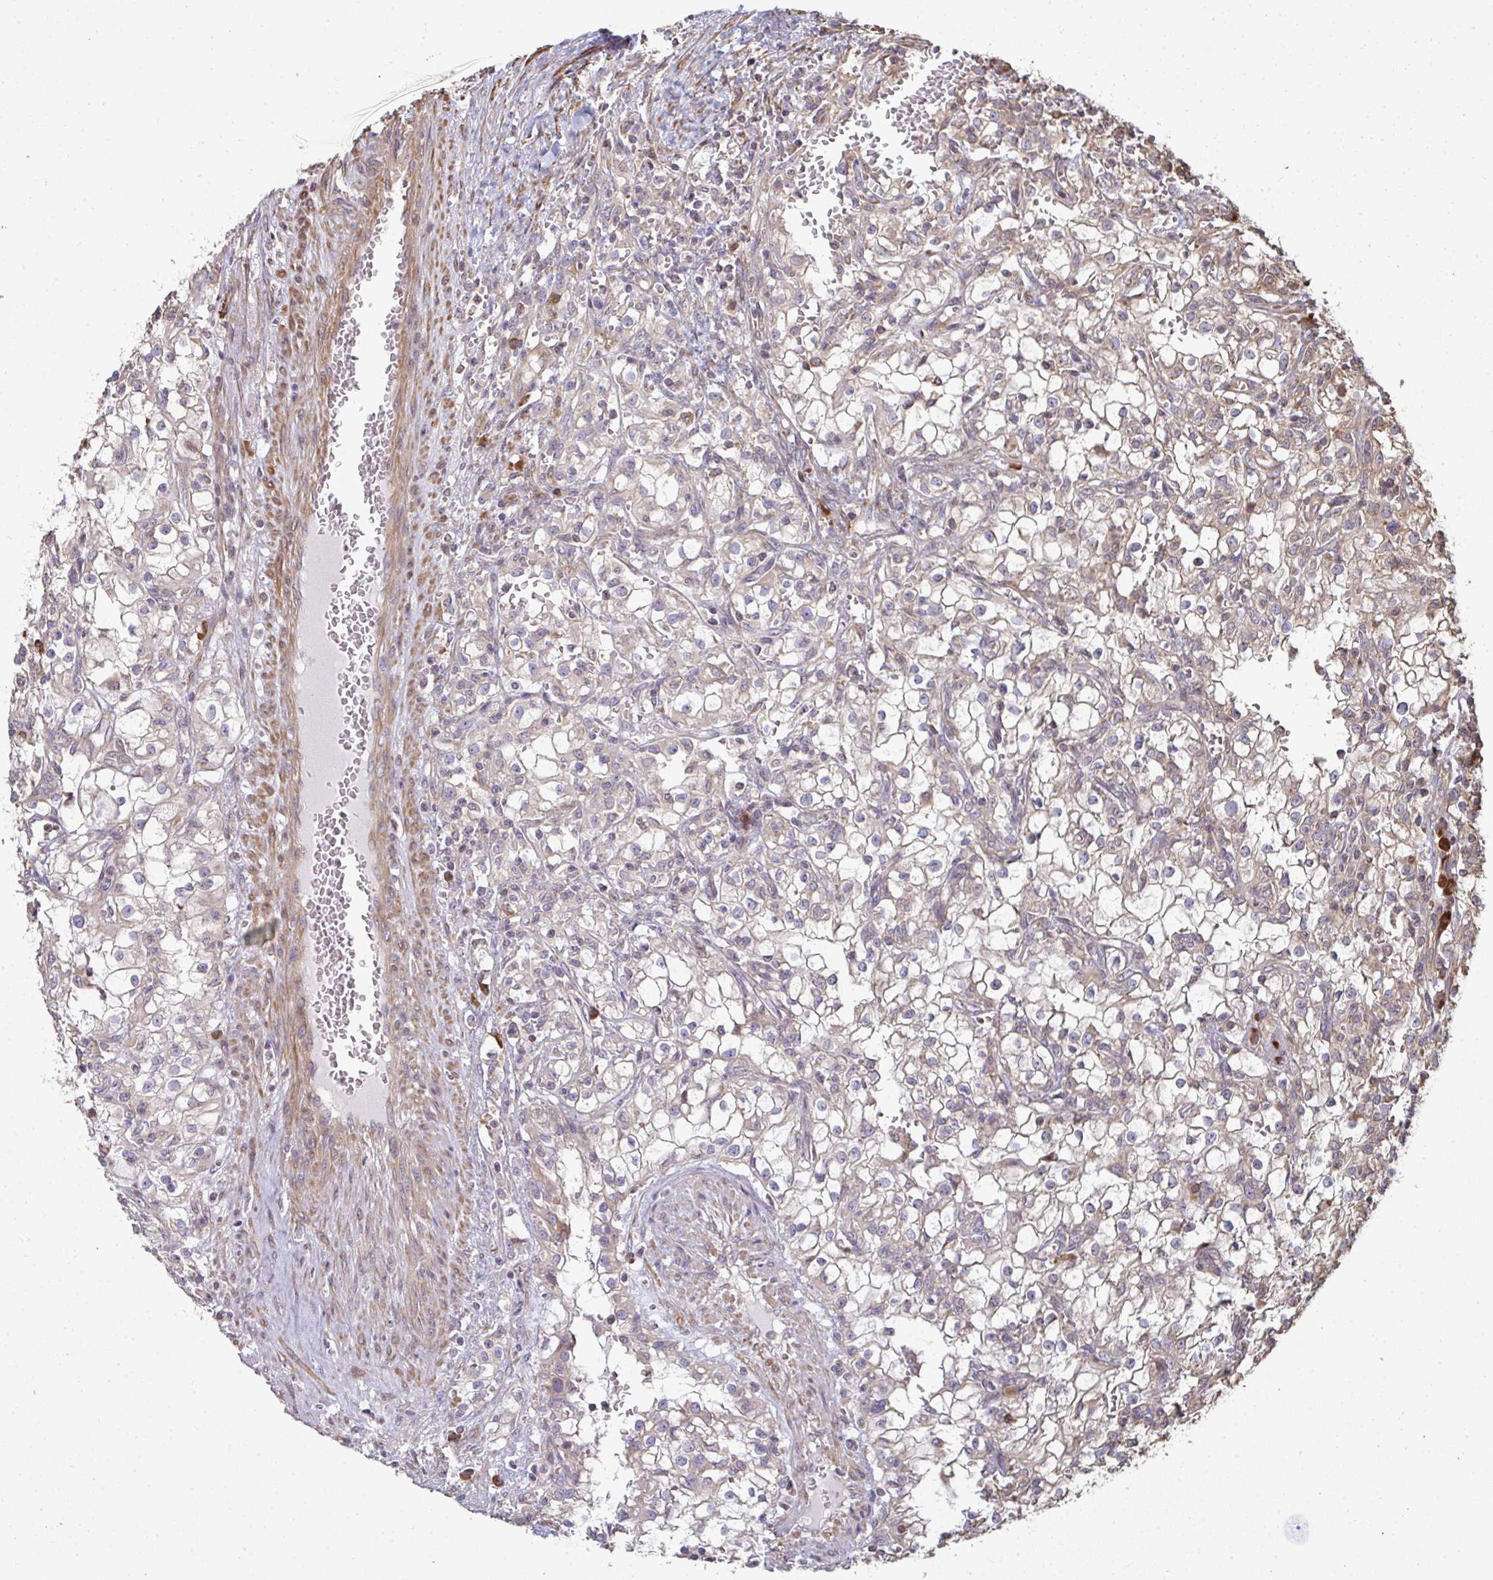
{"staining": {"intensity": "weak", "quantity": "25%-75%", "location": "cytoplasmic/membranous"}, "tissue": "renal cancer", "cell_type": "Tumor cells", "image_type": "cancer", "snomed": [{"axis": "morphology", "description": "Adenocarcinoma, NOS"}, {"axis": "topography", "description": "Kidney"}], "caption": "DAB (3,3'-diaminobenzidine) immunohistochemical staining of human renal adenocarcinoma exhibits weak cytoplasmic/membranous protein positivity in approximately 25%-75% of tumor cells.", "gene": "ZFYVE28", "patient": {"sex": "female", "age": 74}}